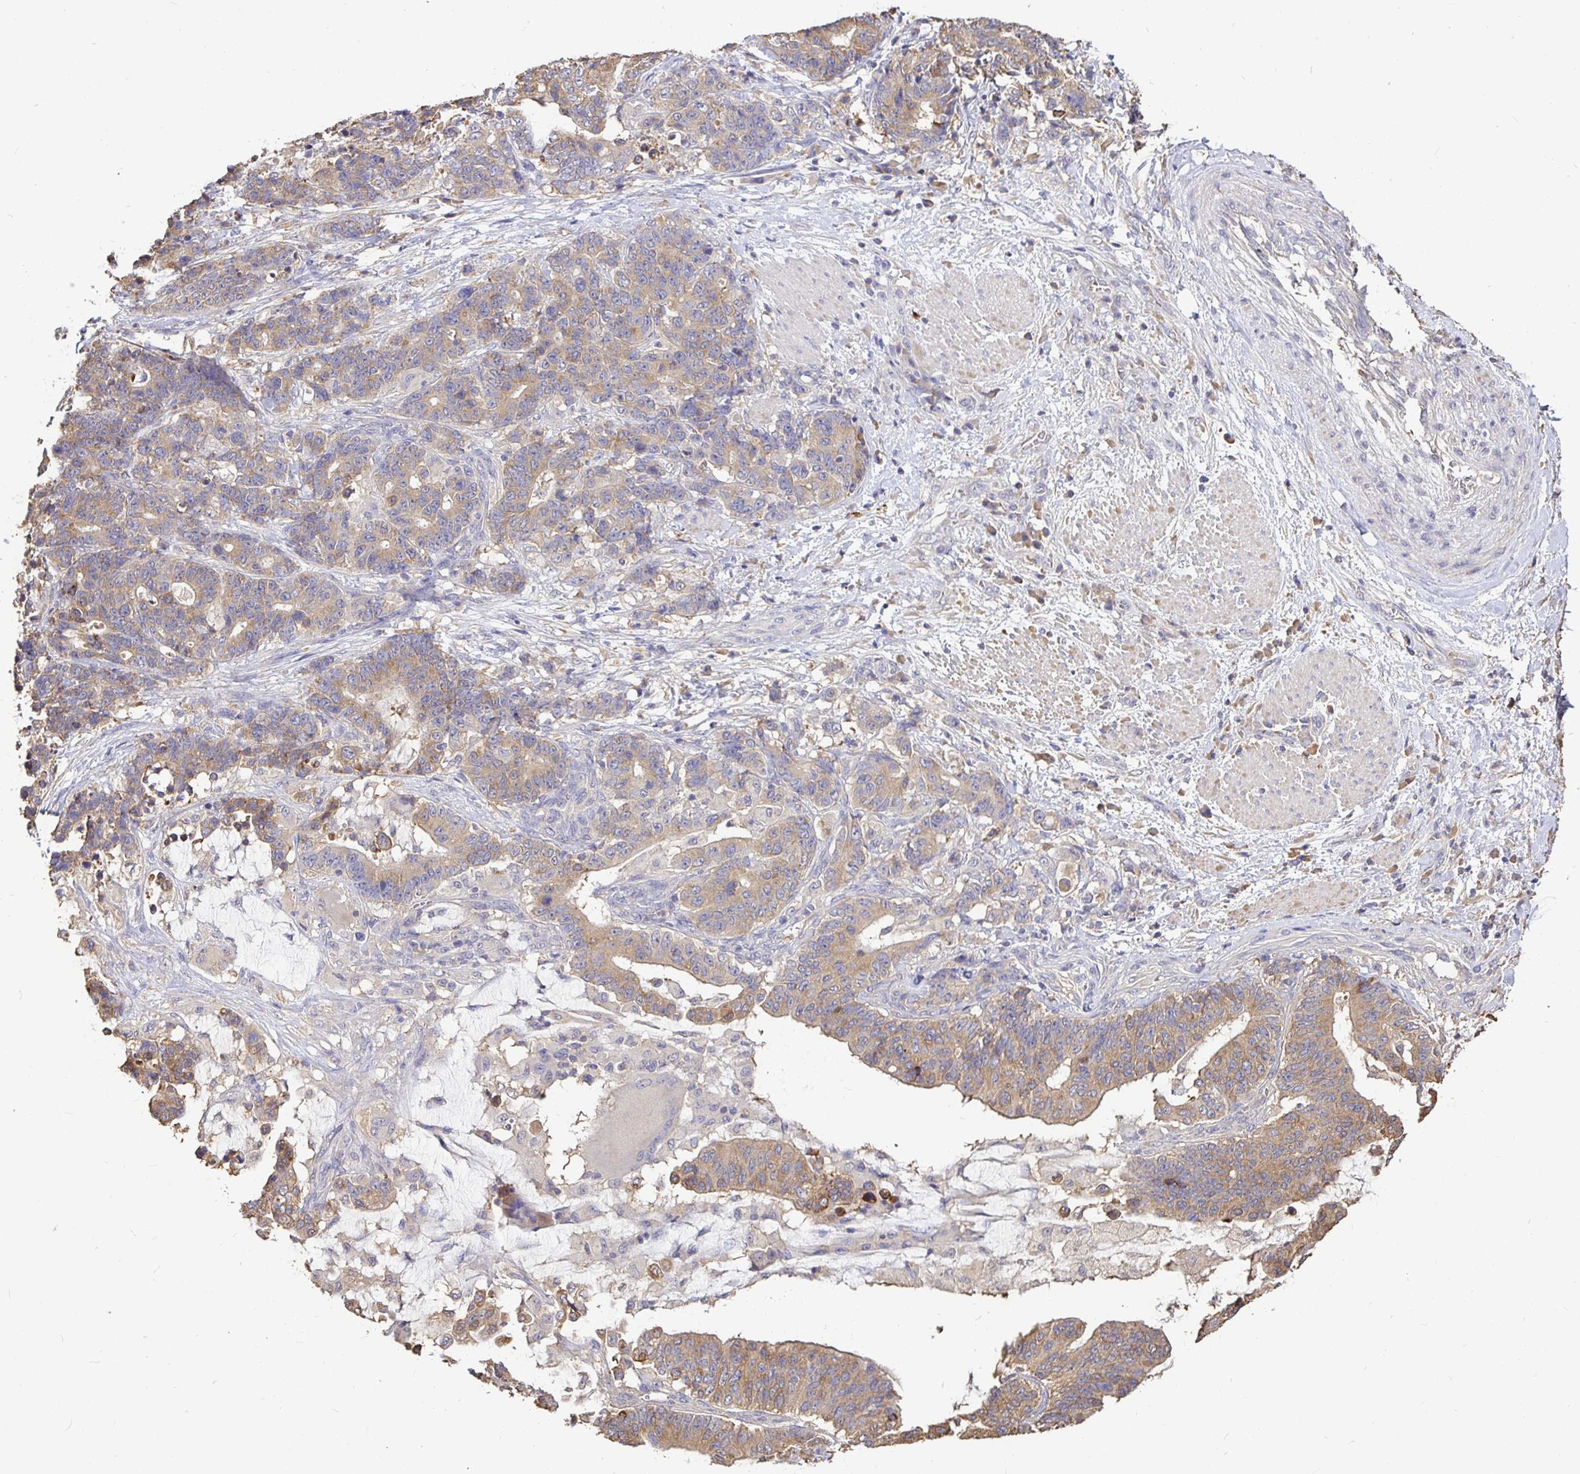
{"staining": {"intensity": "weak", "quantity": "25%-75%", "location": "cytoplasmic/membranous"}, "tissue": "stomach cancer", "cell_type": "Tumor cells", "image_type": "cancer", "snomed": [{"axis": "morphology", "description": "Normal tissue, NOS"}, {"axis": "morphology", "description": "Adenocarcinoma, NOS"}, {"axis": "topography", "description": "Stomach"}], "caption": "Stomach cancer tissue exhibits weak cytoplasmic/membranous expression in approximately 25%-75% of tumor cells", "gene": "MAPK8IP3", "patient": {"sex": "female", "age": 64}}